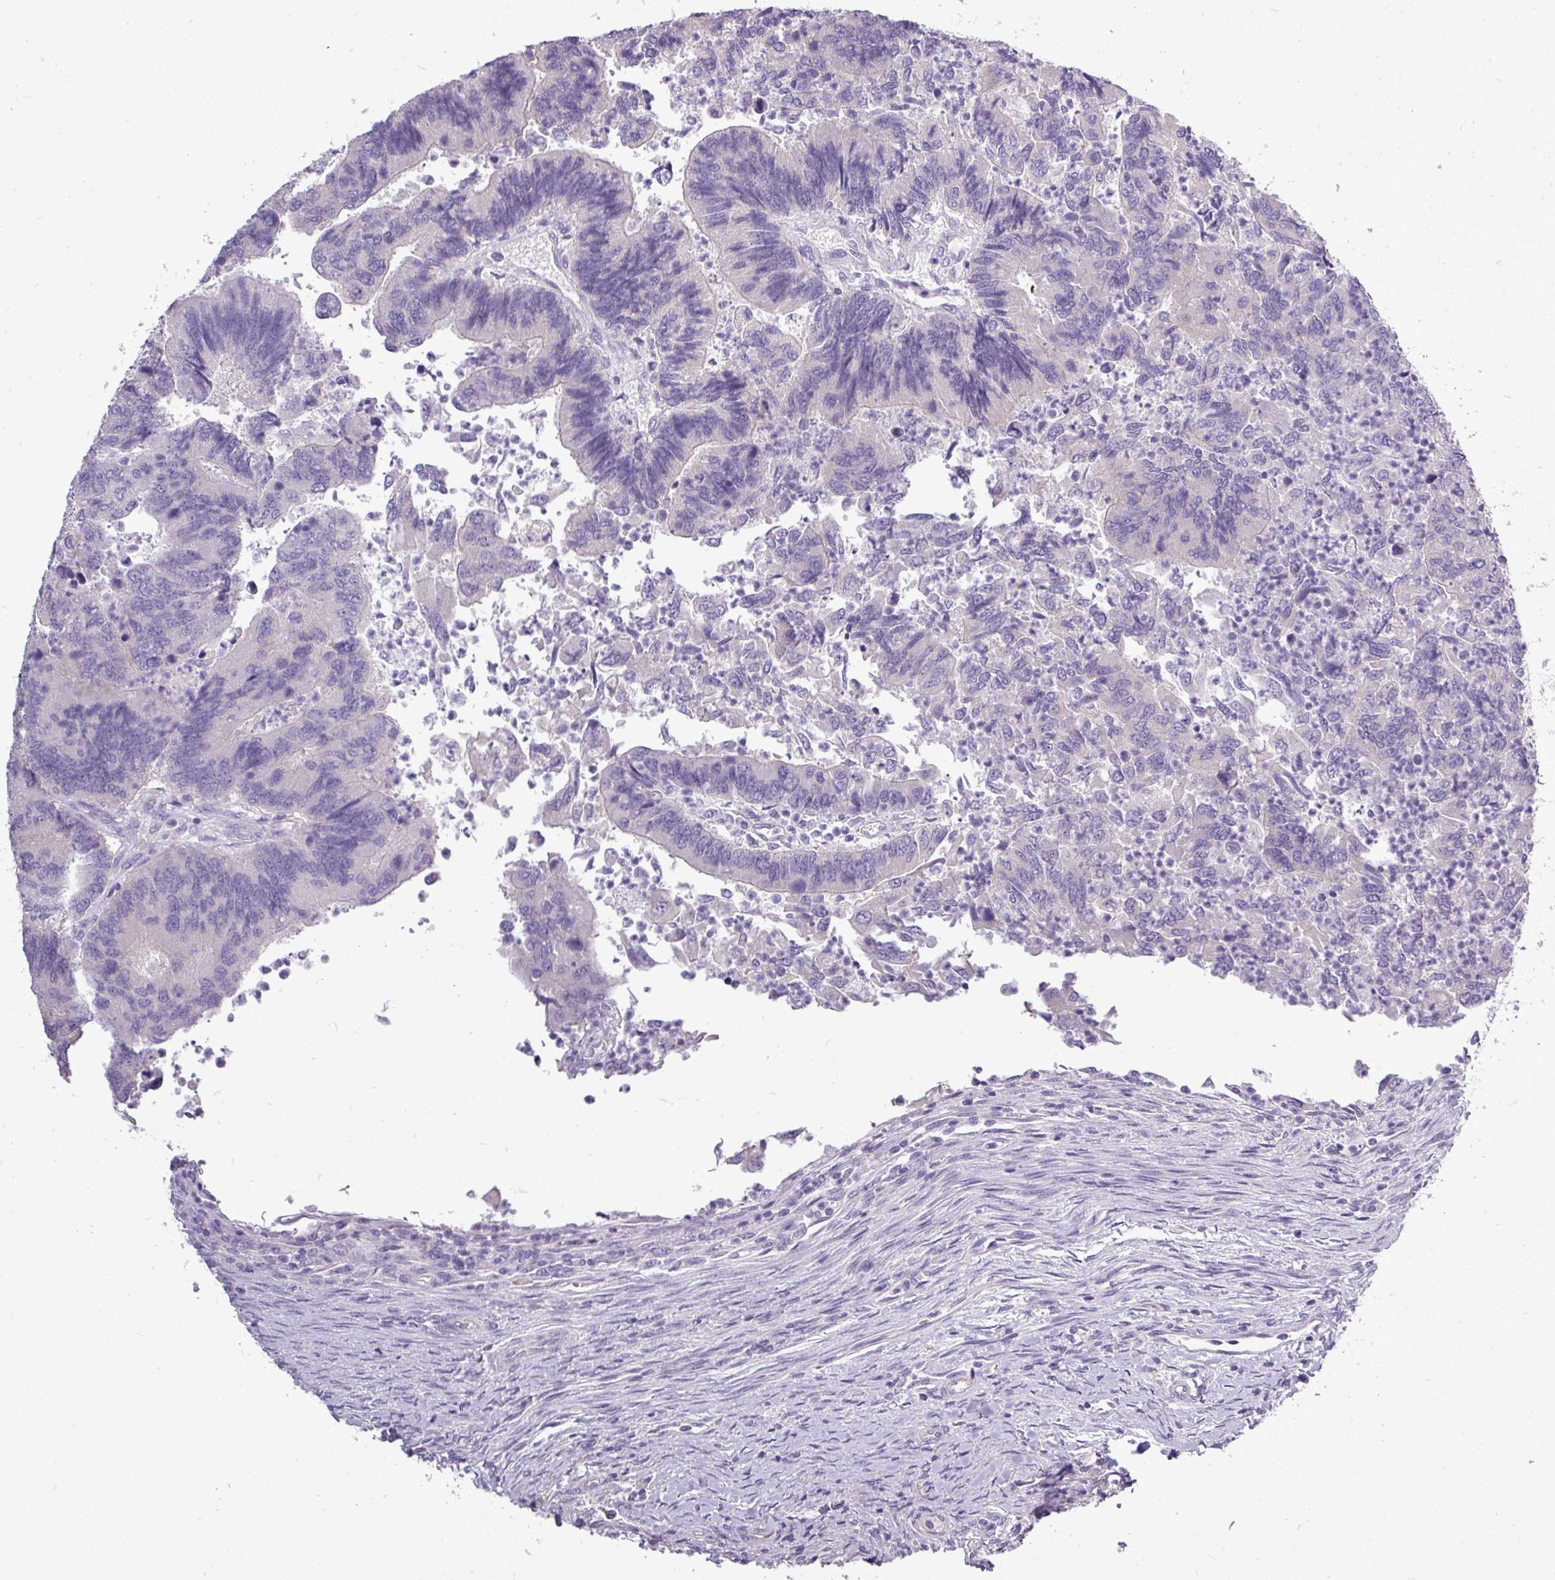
{"staining": {"intensity": "negative", "quantity": "none", "location": "none"}, "tissue": "colorectal cancer", "cell_type": "Tumor cells", "image_type": "cancer", "snomed": [{"axis": "morphology", "description": "Adenocarcinoma, NOS"}, {"axis": "topography", "description": "Colon"}], "caption": "The image shows no staining of tumor cells in adenocarcinoma (colorectal).", "gene": "DNAAF9", "patient": {"sex": "female", "age": 67}}